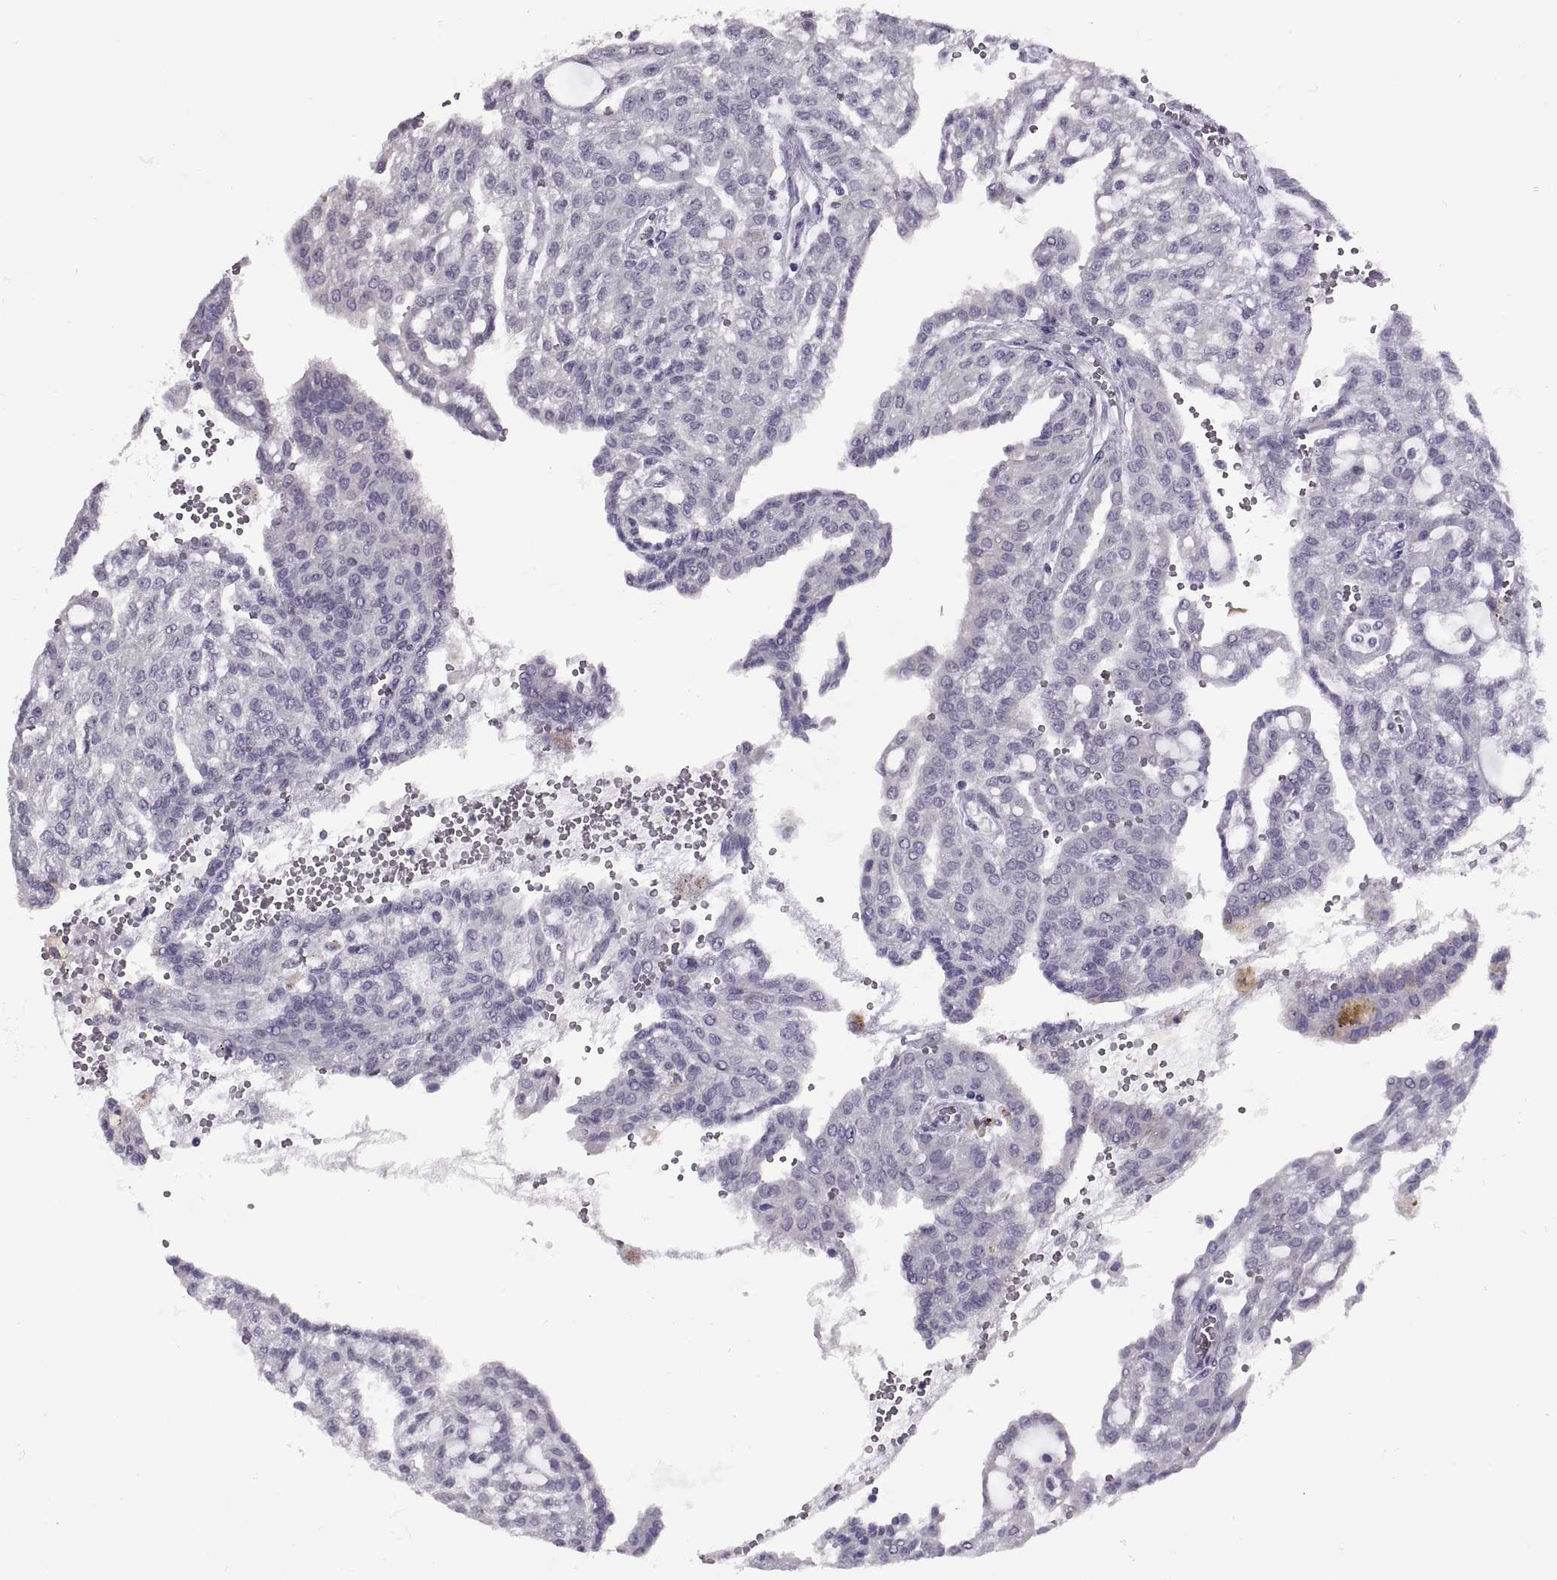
{"staining": {"intensity": "negative", "quantity": "none", "location": "none"}, "tissue": "renal cancer", "cell_type": "Tumor cells", "image_type": "cancer", "snomed": [{"axis": "morphology", "description": "Adenocarcinoma, NOS"}, {"axis": "topography", "description": "Kidney"}], "caption": "Human renal cancer stained for a protein using immunohistochemistry (IHC) demonstrates no staining in tumor cells.", "gene": "ASIC2", "patient": {"sex": "male", "age": 63}}